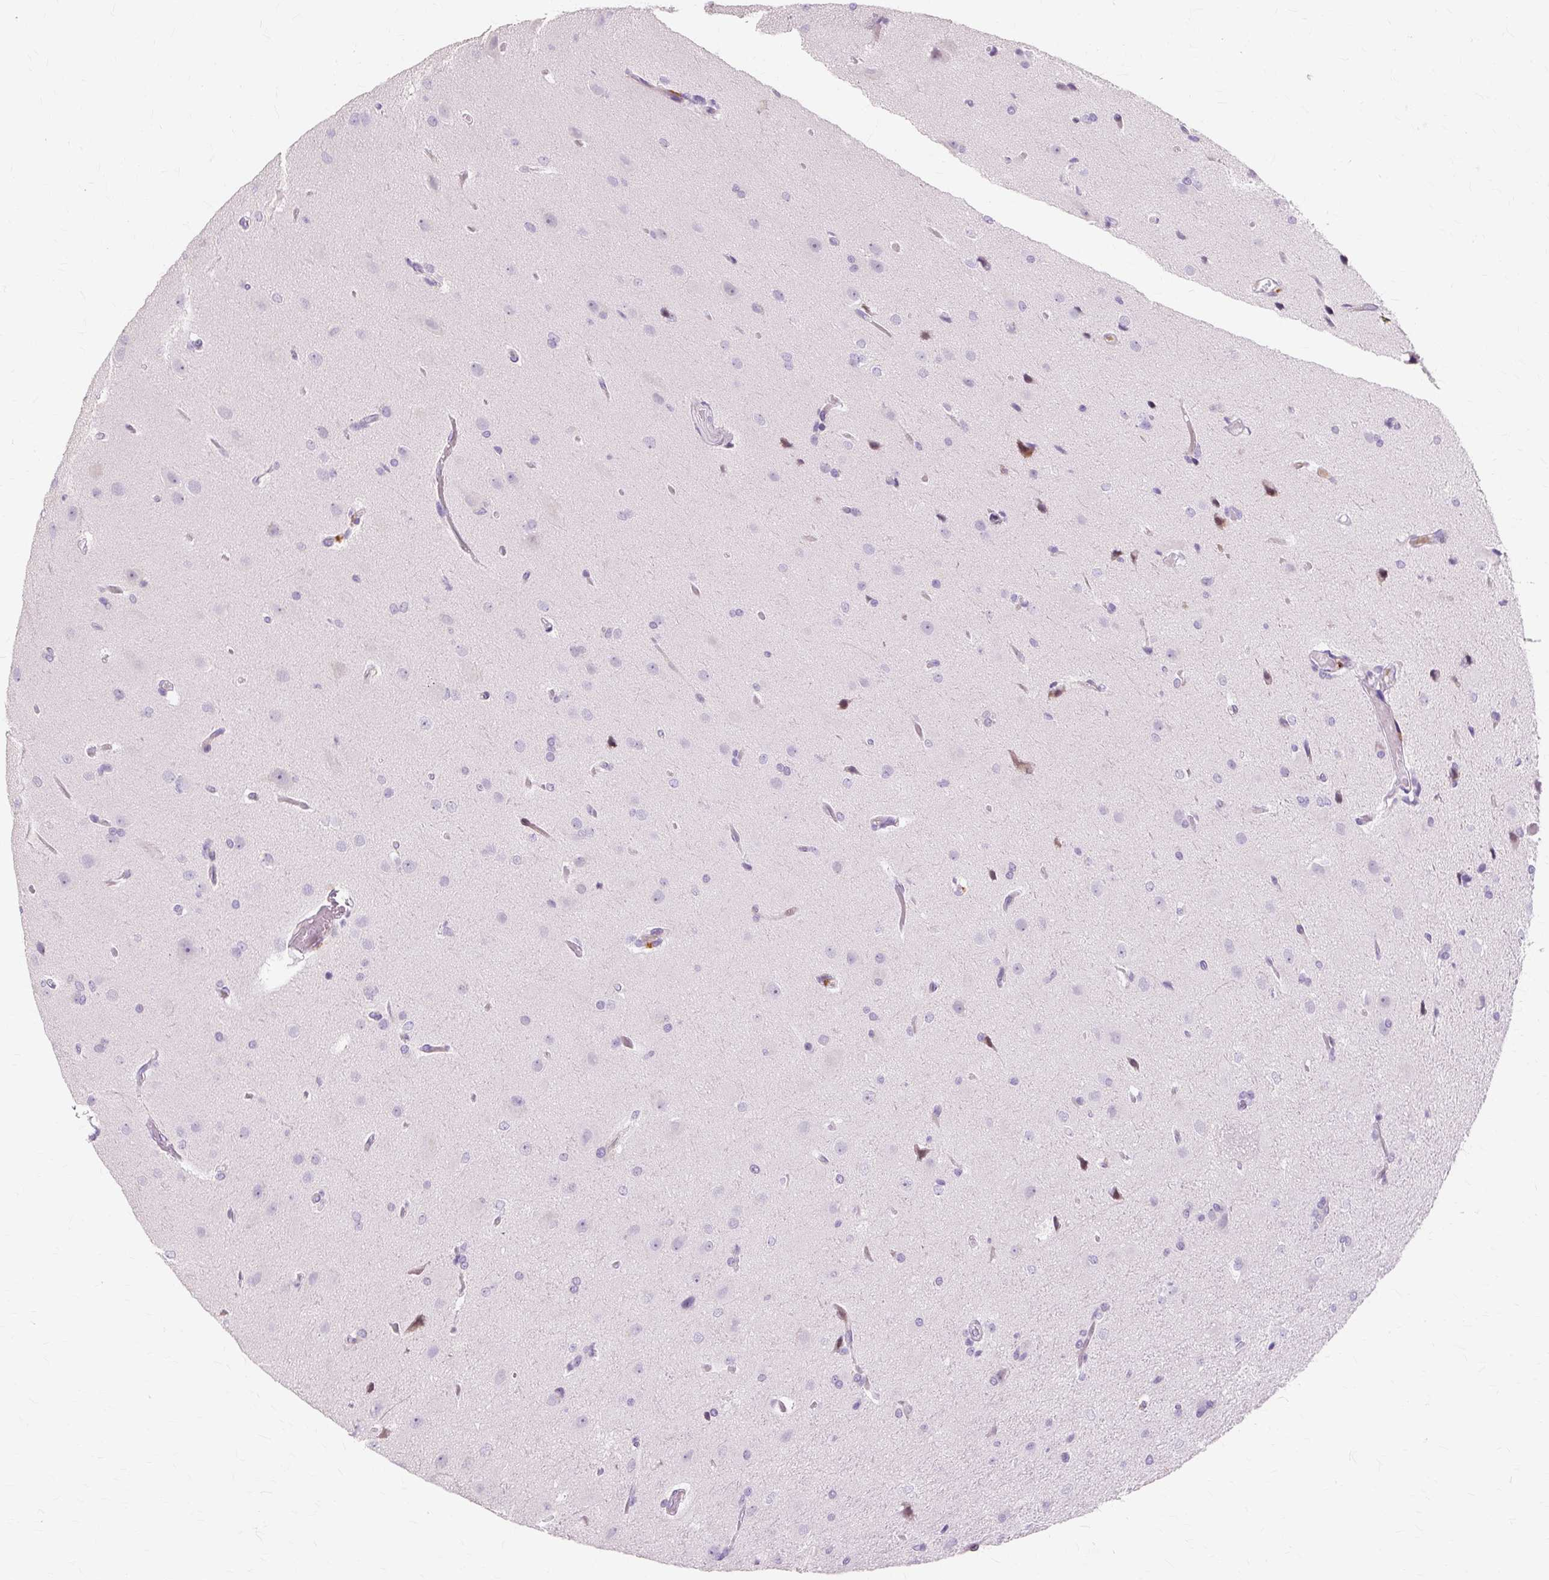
{"staining": {"intensity": "negative", "quantity": "none", "location": "none"}, "tissue": "glioma", "cell_type": "Tumor cells", "image_type": "cancer", "snomed": [{"axis": "morphology", "description": "Glioma, malignant, Low grade"}, {"axis": "topography", "description": "Brain"}], "caption": "There is no significant staining in tumor cells of malignant glioma (low-grade). (Stains: DAB immunohistochemistry with hematoxylin counter stain, Microscopy: brightfield microscopy at high magnification).", "gene": "IRX2", "patient": {"sex": "male", "age": 26}}